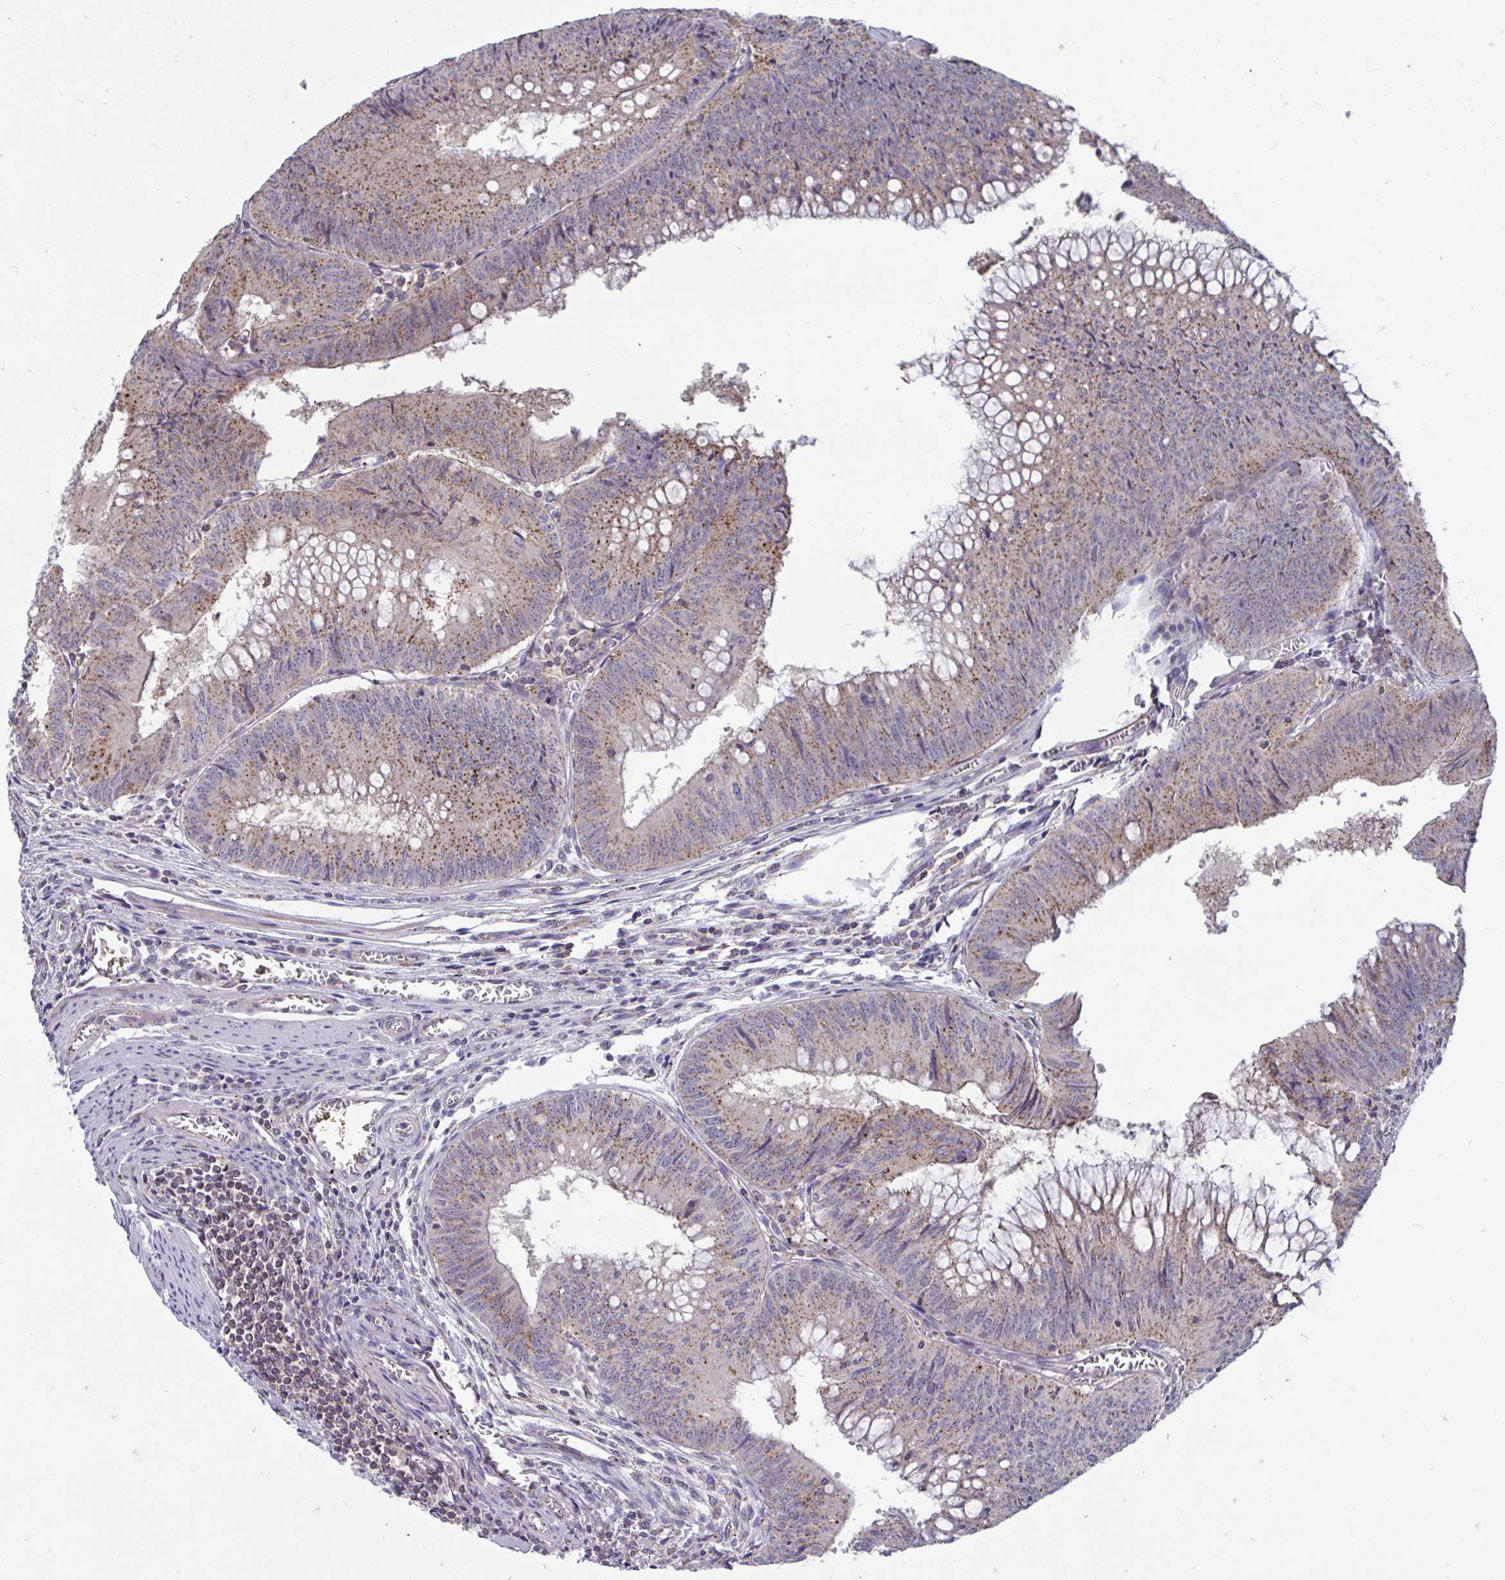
{"staining": {"intensity": "moderate", "quantity": ">75%", "location": "cytoplasmic/membranous"}, "tissue": "colorectal cancer", "cell_type": "Tumor cells", "image_type": "cancer", "snomed": [{"axis": "morphology", "description": "Adenocarcinoma, NOS"}, {"axis": "topography", "description": "Rectum"}], "caption": "Immunohistochemical staining of human colorectal adenocarcinoma demonstrates medium levels of moderate cytoplasmic/membranous positivity in about >75% of tumor cells.", "gene": "IST1", "patient": {"sex": "female", "age": 72}}